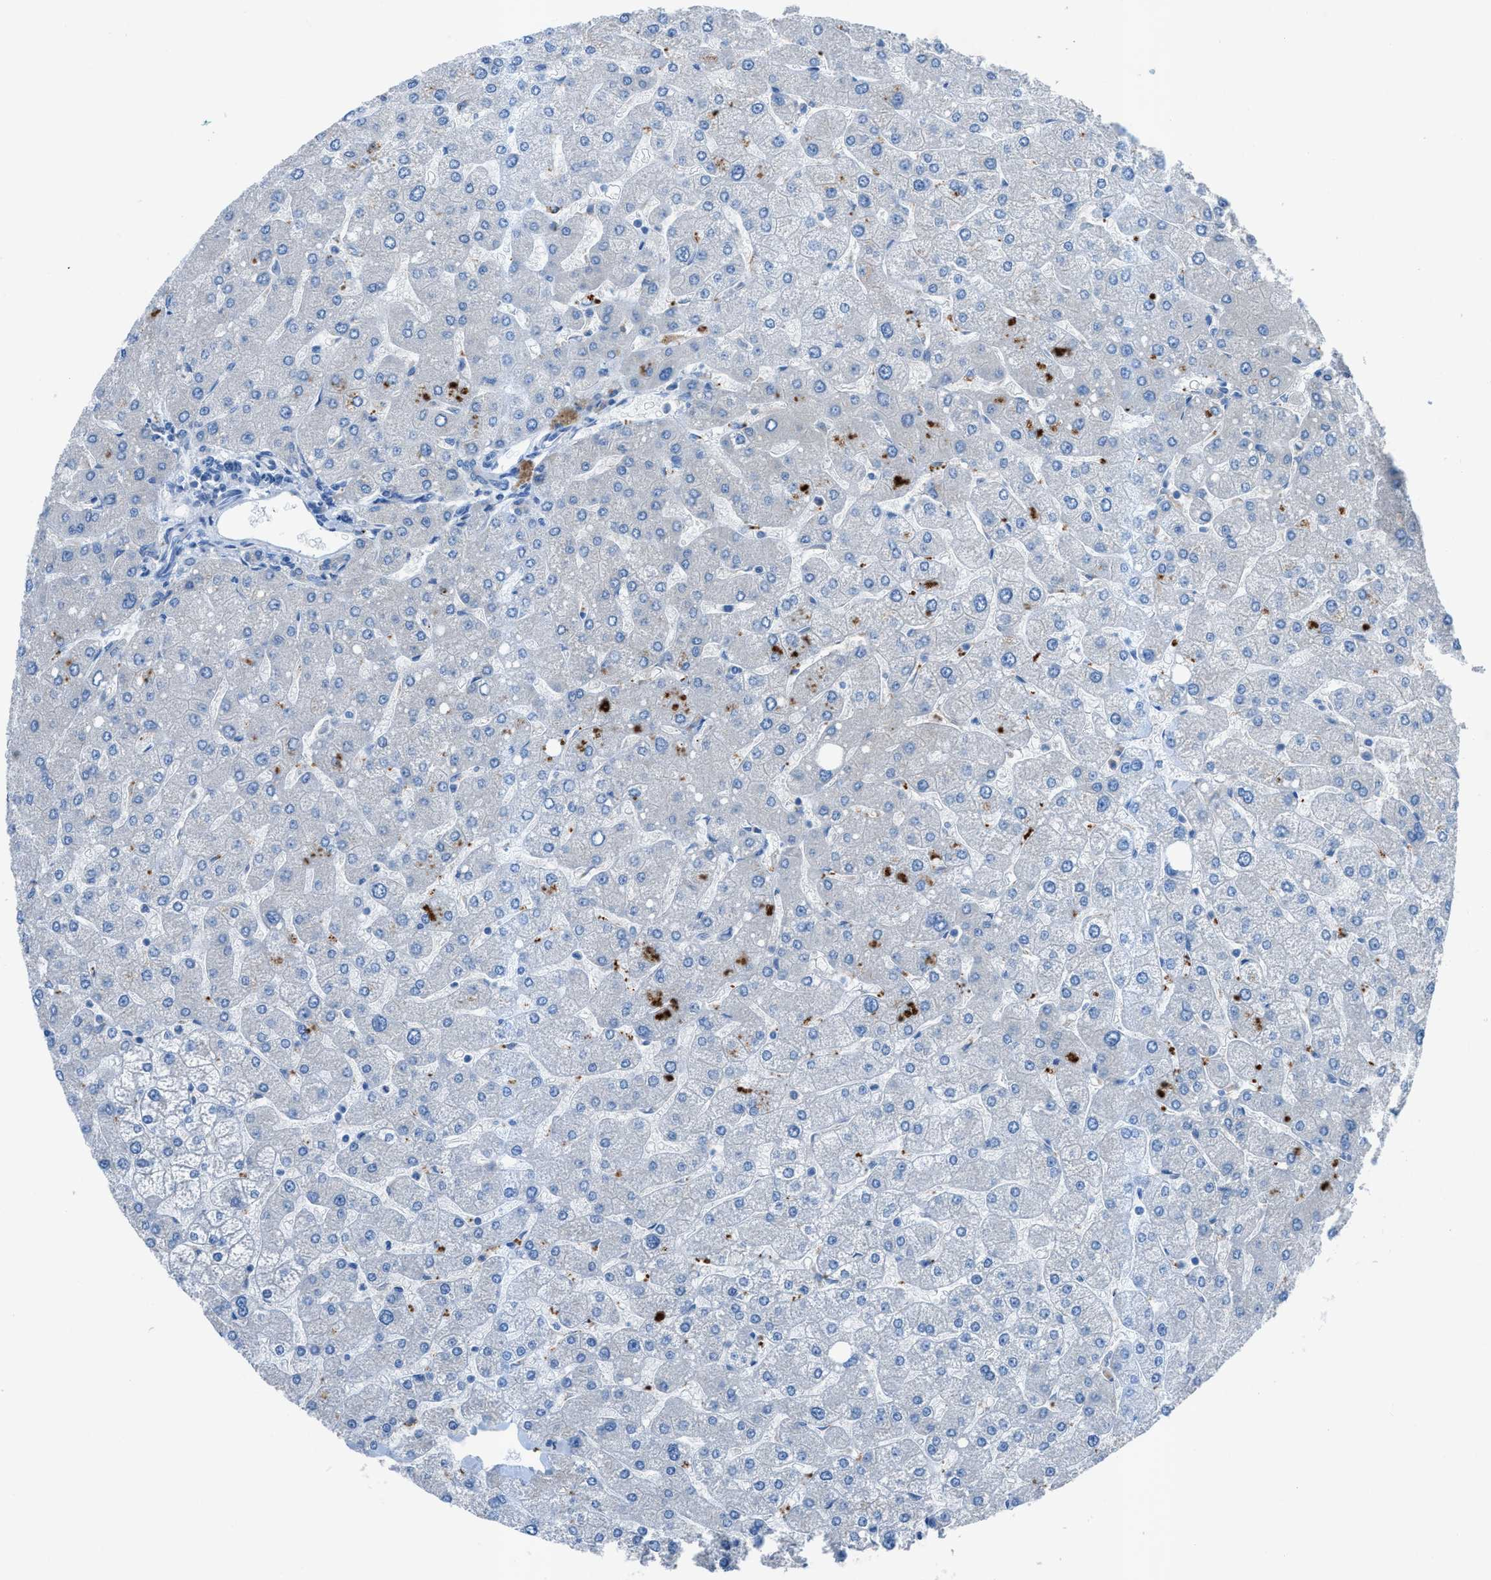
{"staining": {"intensity": "negative", "quantity": "none", "location": "none"}, "tissue": "liver", "cell_type": "Cholangiocytes", "image_type": "normal", "snomed": [{"axis": "morphology", "description": "Normal tissue, NOS"}, {"axis": "topography", "description": "Liver"}], "caption": "Cholangiocytes show no significant staining in normal liver. (Stains: DAB (3,3'-diaminobenzidine) IHC with hematoxylin counter stain, Microscopy: brightfield microscopy at high magnification).", "gene": "C5AR2", "patient": {"sex": "male", "age": 55}}